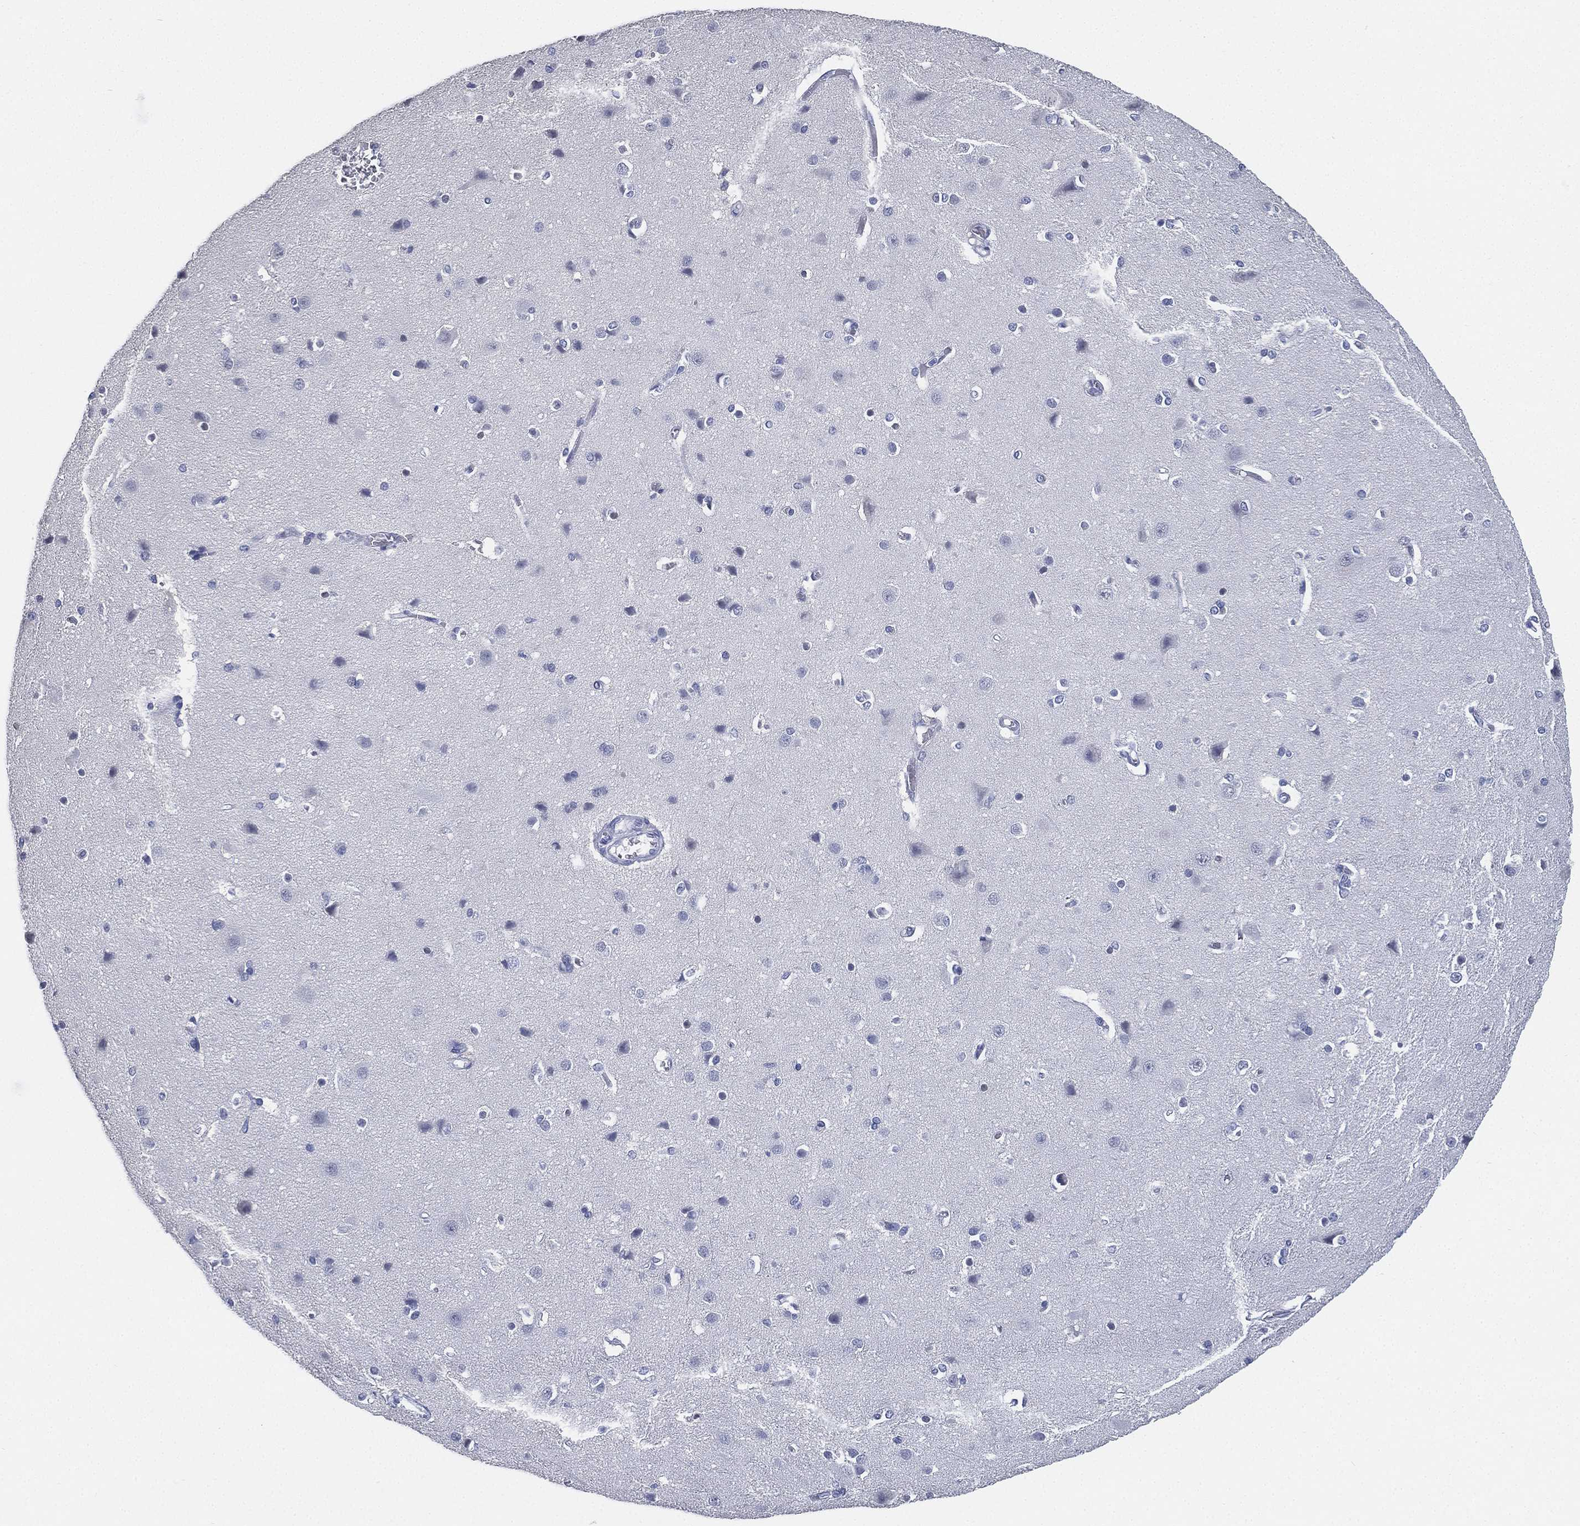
{"staining": {"intensity": "negative", "quantity": "none", "location": "none"}, "tissue": "cerebral cortex", "cell_type": "Endothelial cells", "image_type": "normal", "snomed": [{"axis": "morphology", "description": "Normal tissue, NOS"}, {"axis": "topography", "description": "Cerebral cortex"}], "caption": "Immunohistochemical staining of unremarkable human cerebral cortex shows no significant positivity in endothelial cells.", "gene": "IYD", "patient": {"sex": "male", "age": 37}}